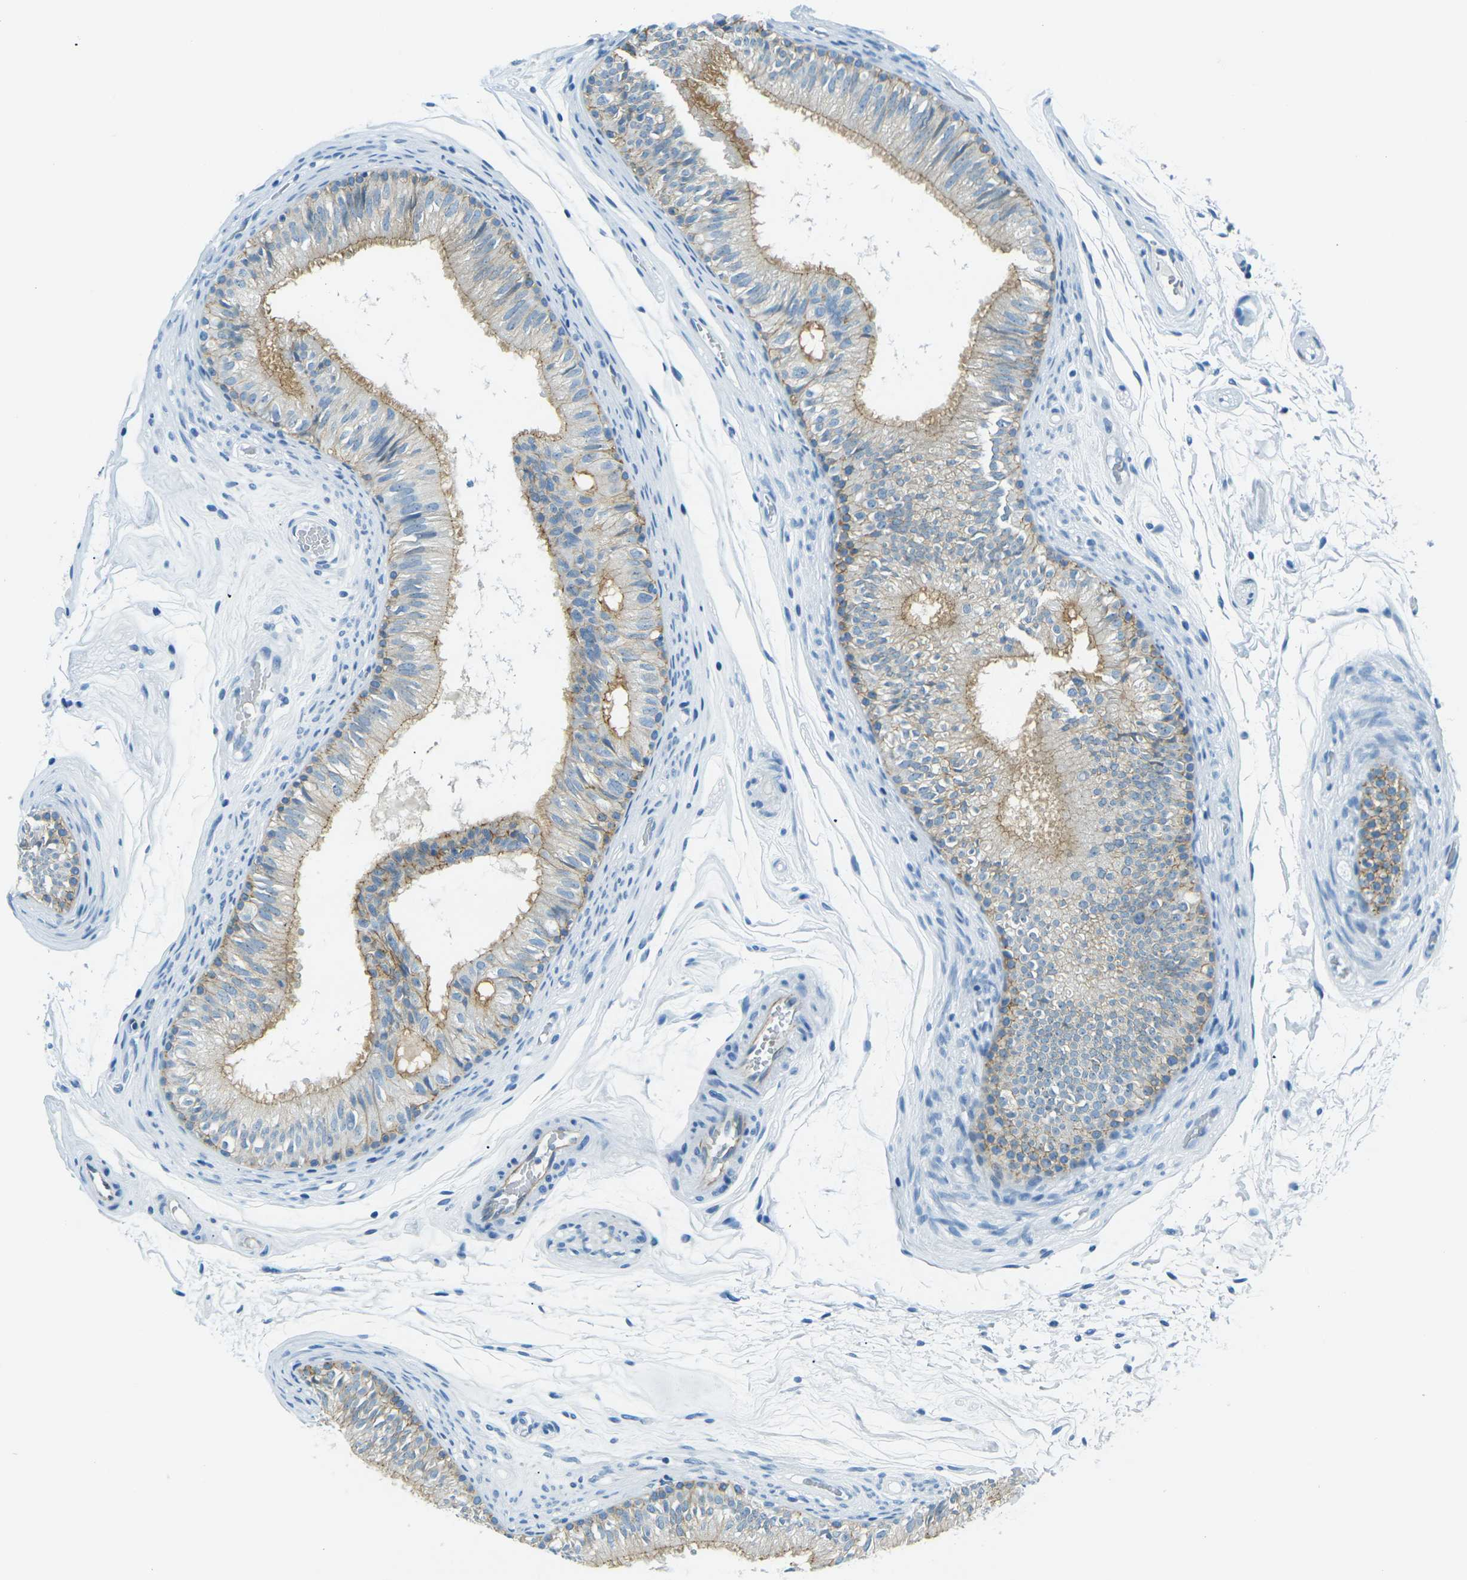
{"staining": {"intensity": "moderate", "quantity": "25%-75%", "location": "cytoplasmic/membranous"}, "tissue": "epididymis", "cell_type": "Glandular cells", "image_type": "normal", "snomed": [{"axis": "morphology", "description": "Normal tissue, NOS"}, {"axis": "topography", "description": "Epididymis"}], "caption": "Immunohistochemical staining of benign epididymis demonstrates medium levels of moderate cytoplasmic/membranous positivity in approximately 25%-75% of glandular cells. Immunohistochemistry (ihc) stains the protein of interest in brown and the nuclei are stained blue.", "gene": "OCLN", "patient": {"sex": "male", "age": 36}}